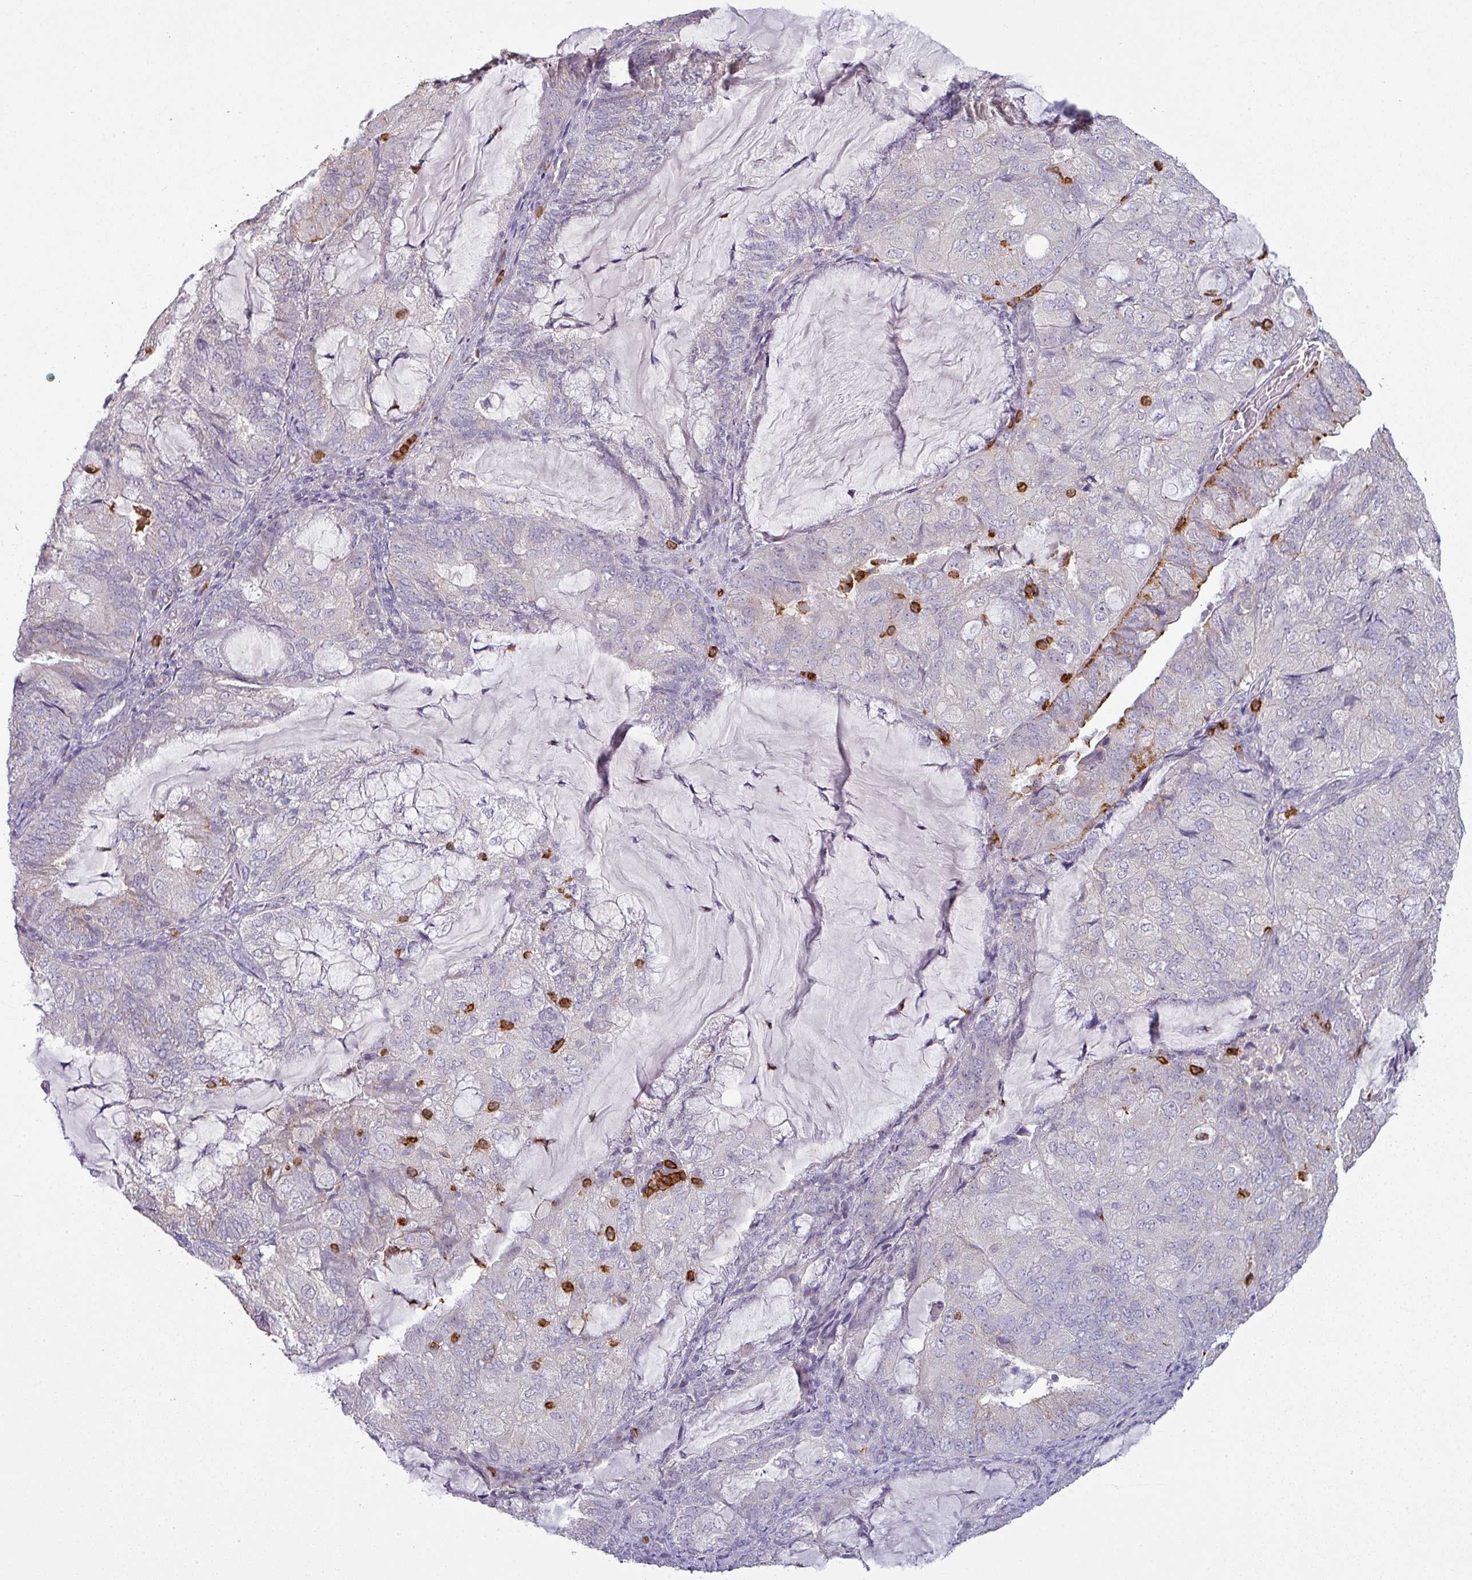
{"staining": {"intensity": "negative", "quantity": "none", "location": "none"}, "tissue": "endometrial cancer", "cell_type": "Tumor cells", "image_type": "cancer", "snomed": [{"axis": "morphology", "description": "Adenocarcinoma, NOS"}, {"axis": "topography", "description": "Endometrium"}], "caption": "The histopathology image displays no staining of tumor cells in adenocarcinoma (endometrial).", "gene": "MAGEC3", "patient": {"sex": "female", "age": 81}}